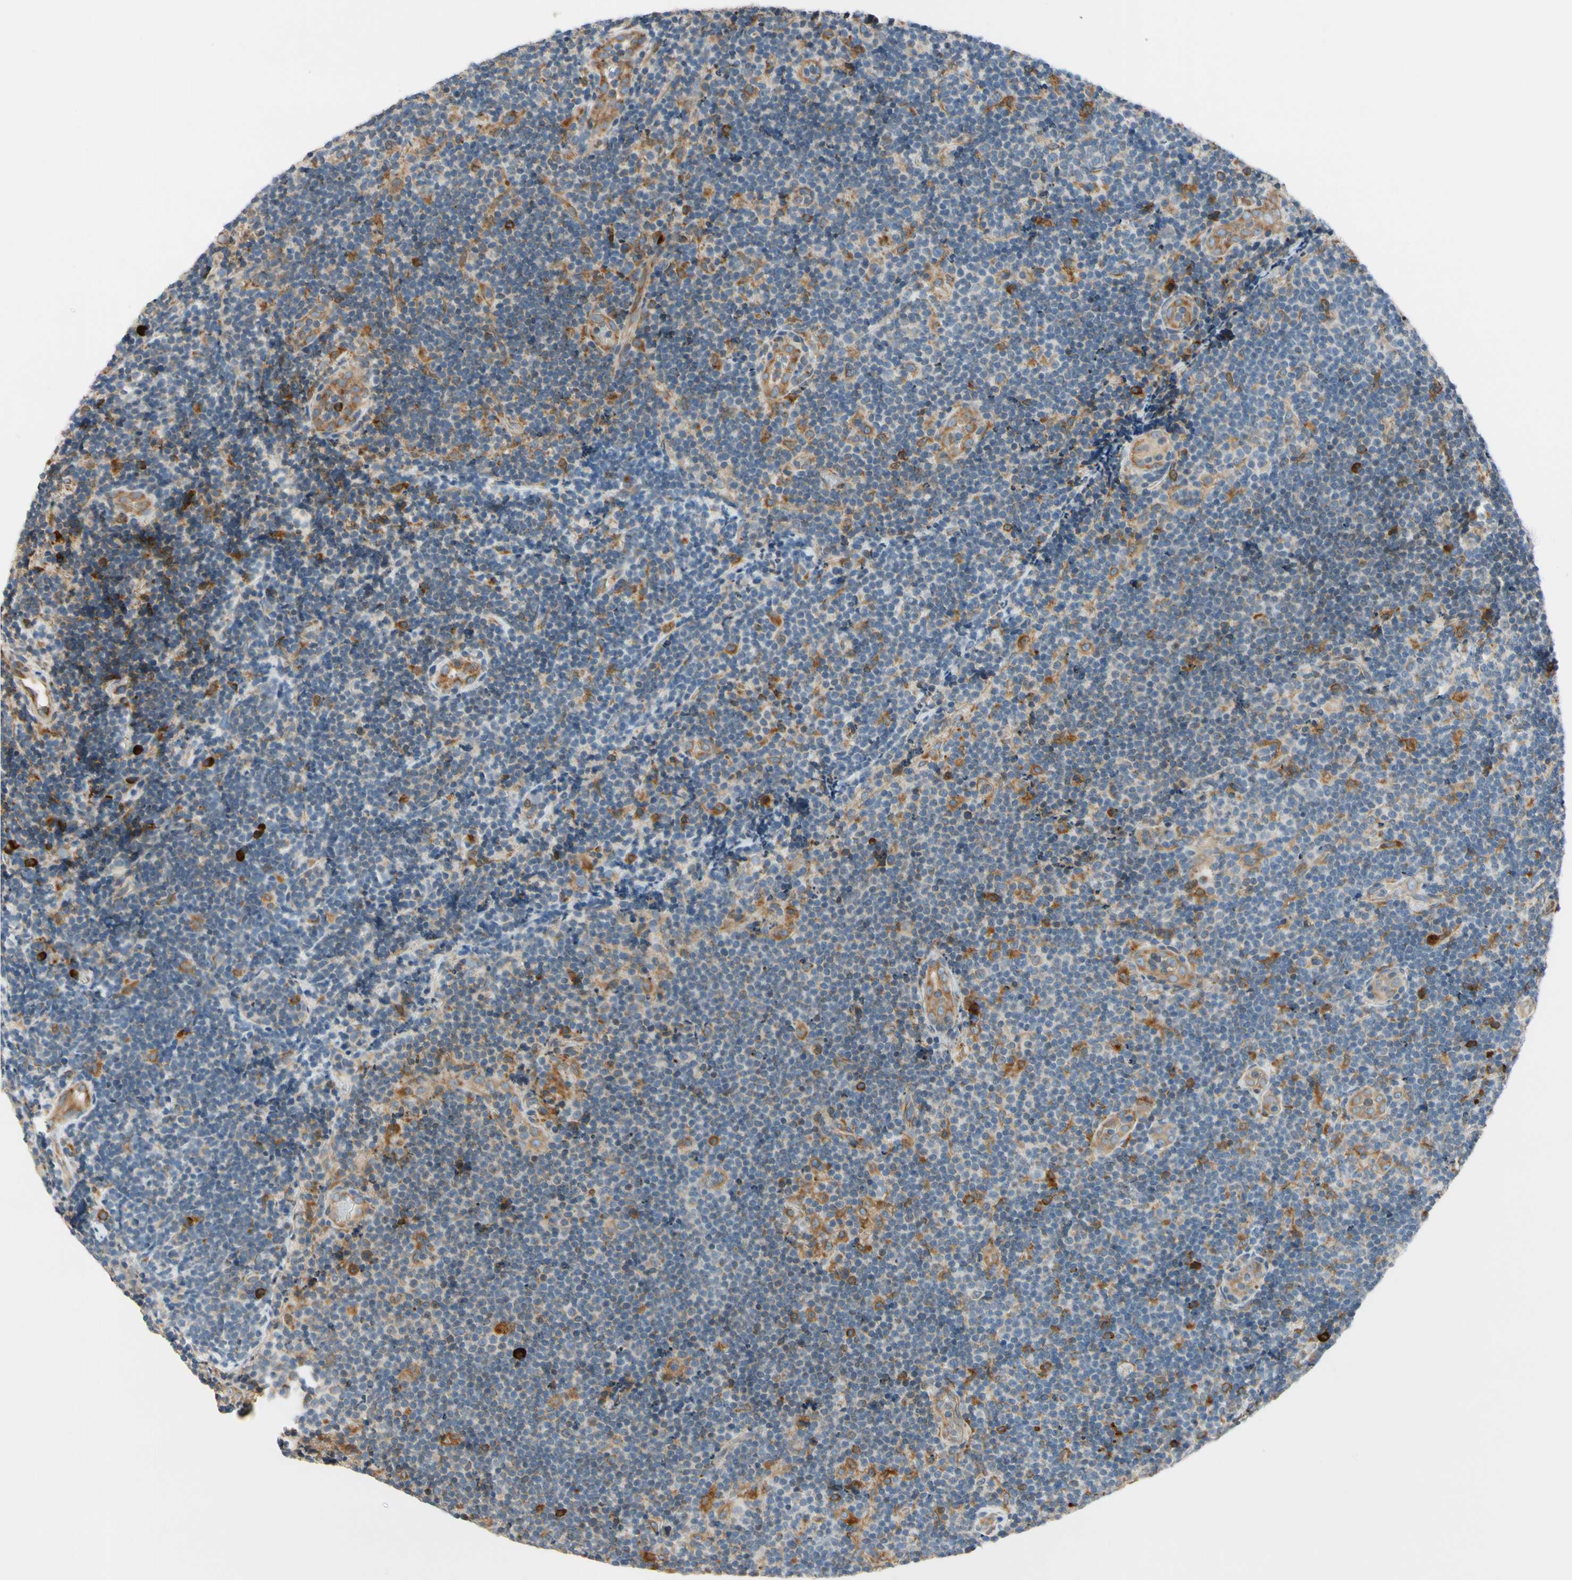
{"staining": {"intensity": "moderate", "quantity": "<25%", "location": "cytoplasmic/membranous"}, "tissue": "lymphoma", "cell_type": "Tumor cells", "image_type": "cancer", "snomed": [{"axis": "morphology", "description": "Malignant lymphoma, non-Hodgkin's type, Low grade"}, {"axis": "topography", "description": "Lymph node"}], "caption": "Low-grade malignant lymphoma, non-Hodgkin's type stained for a protein (brown) exhibits moderate cytoplasmic/membranous positive expression in about <25% of tumor cells.", "gene": "RPN2", "patient": {"sex": "male", "age": 83}}